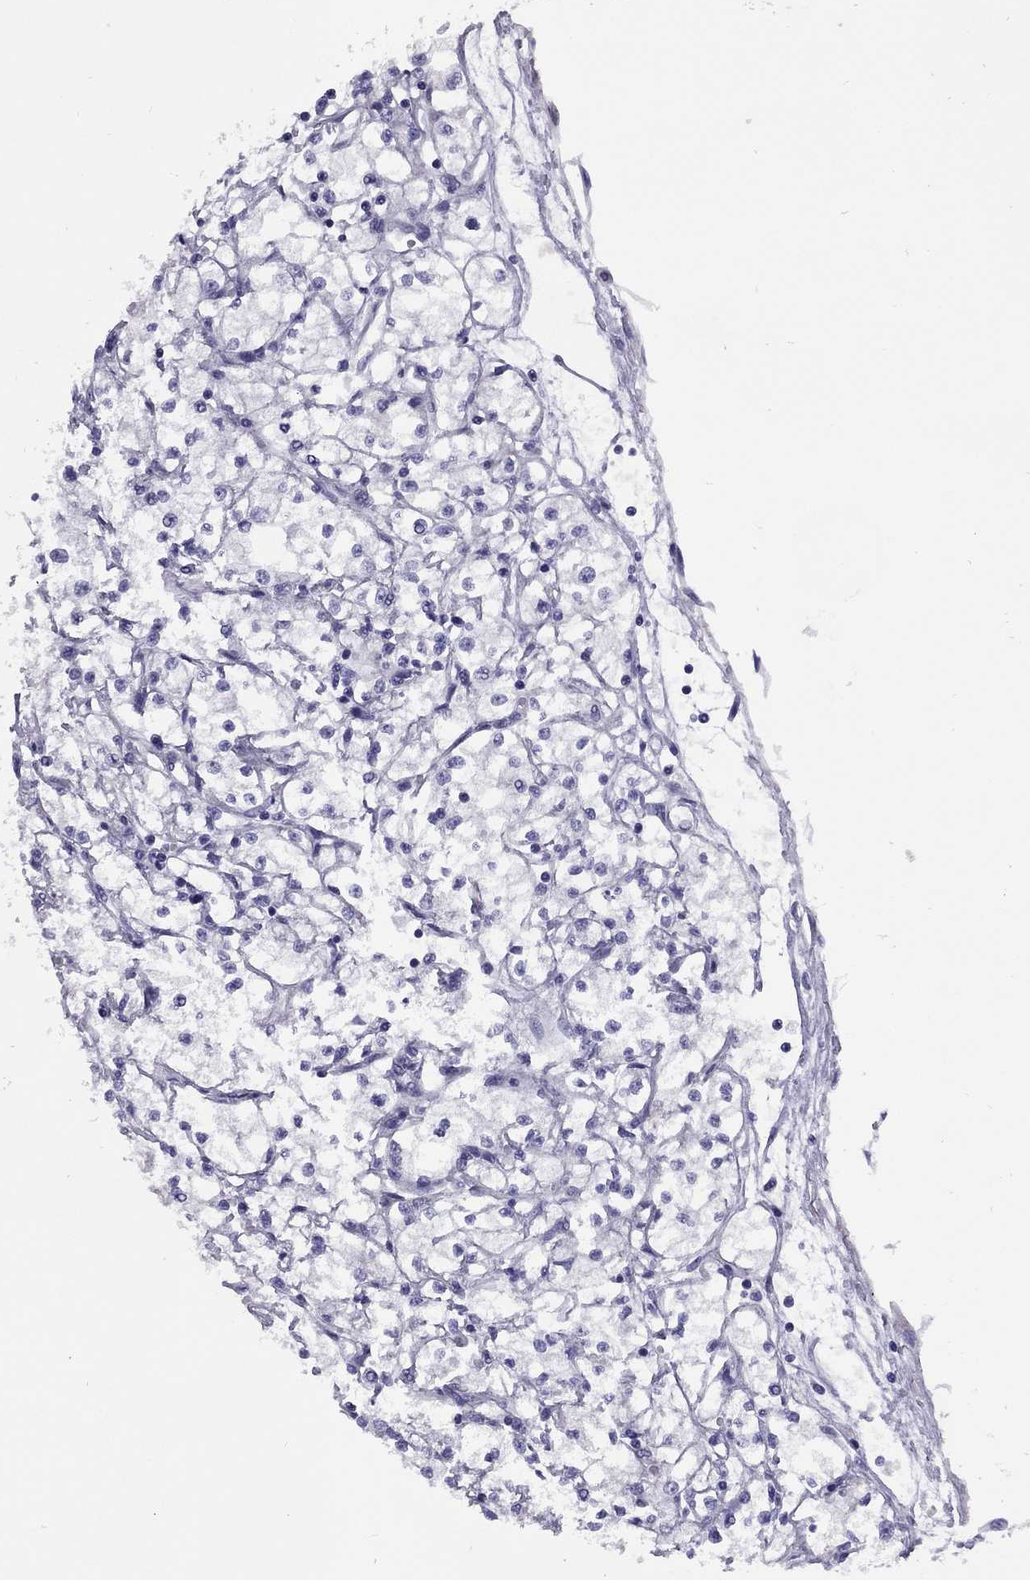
{"staining": {"intensity": "negative", "quantity": "none", "location": "none"}, "tissue": "renal cancer", "cell_type": "Tumor cells", "image_type": "cancer", "snomed": [{"axis": "morphology", "description": "Adenocarcinoma, NOS"}, {"axis": "topography", "description": "Kidney"}], "caption": "High magnification brightfield microscopy of renal cancer stained with DAB (3,3'-diaminobenzidine) (brown) and counterstained with hematoxylin (blue): tumor cells show no significant positivity.", "gene": "CMYA5", "patient": {"sex": "male", "age": 67}}